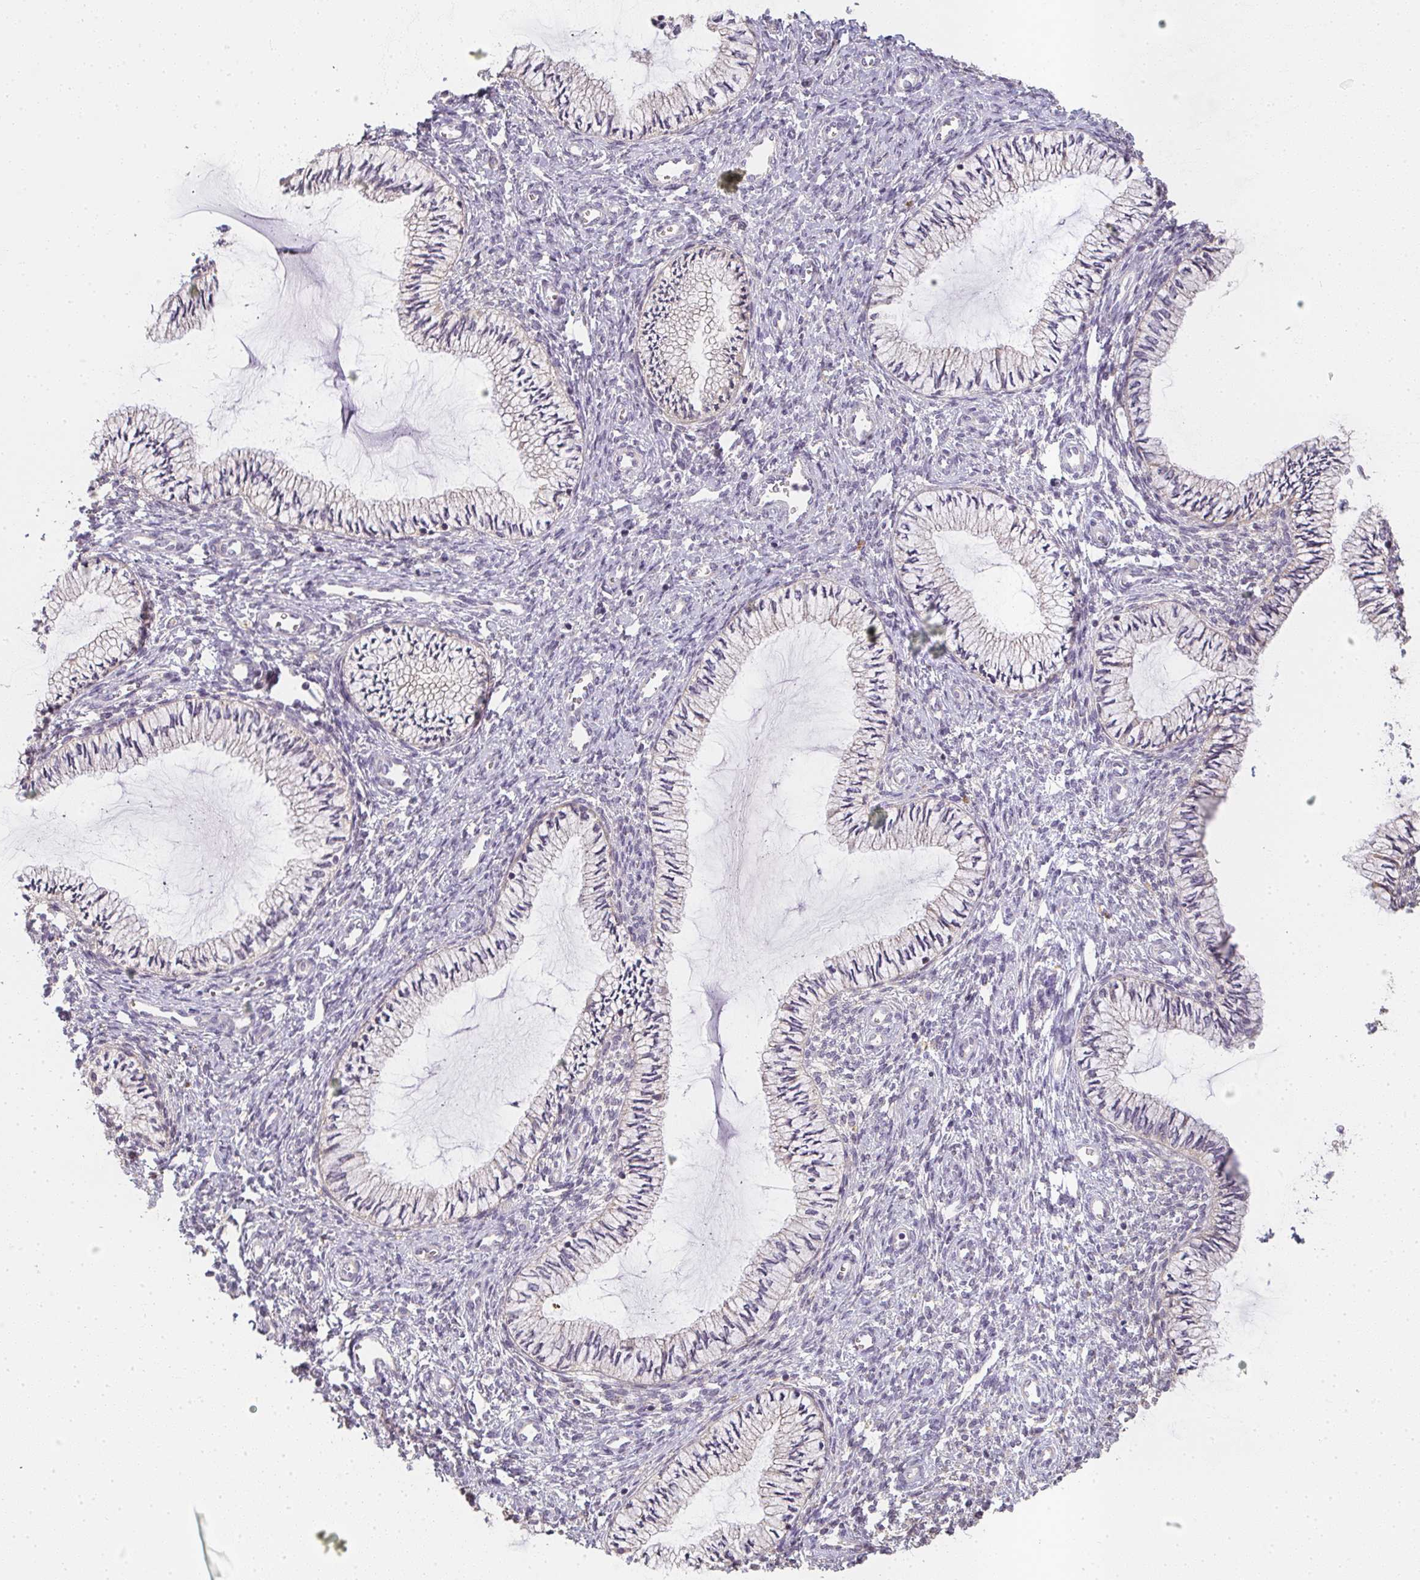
{"staining": {"intensity": "weak", "quantity": "<25%", "location": "cytoplasmic/membranous"}, "tissue": "cervix", "cell_type": "Glandular cells", "image_type": "normal", "snomed": [{"axis": "morphology", "description": "Normal tissue, NOS"}, {"axis": "topography", "description": "Cervix"}], "caption": "Immunohistochemistry (IHC) histopathology image of unremarkable human cervix stained for a protein (brown), which exhibits no staining in glandular cells. (IHC, brightfield microscopy, high magnification).", "gene": "SLC35B3", "patient": {"sex": "female", "age": 24}}